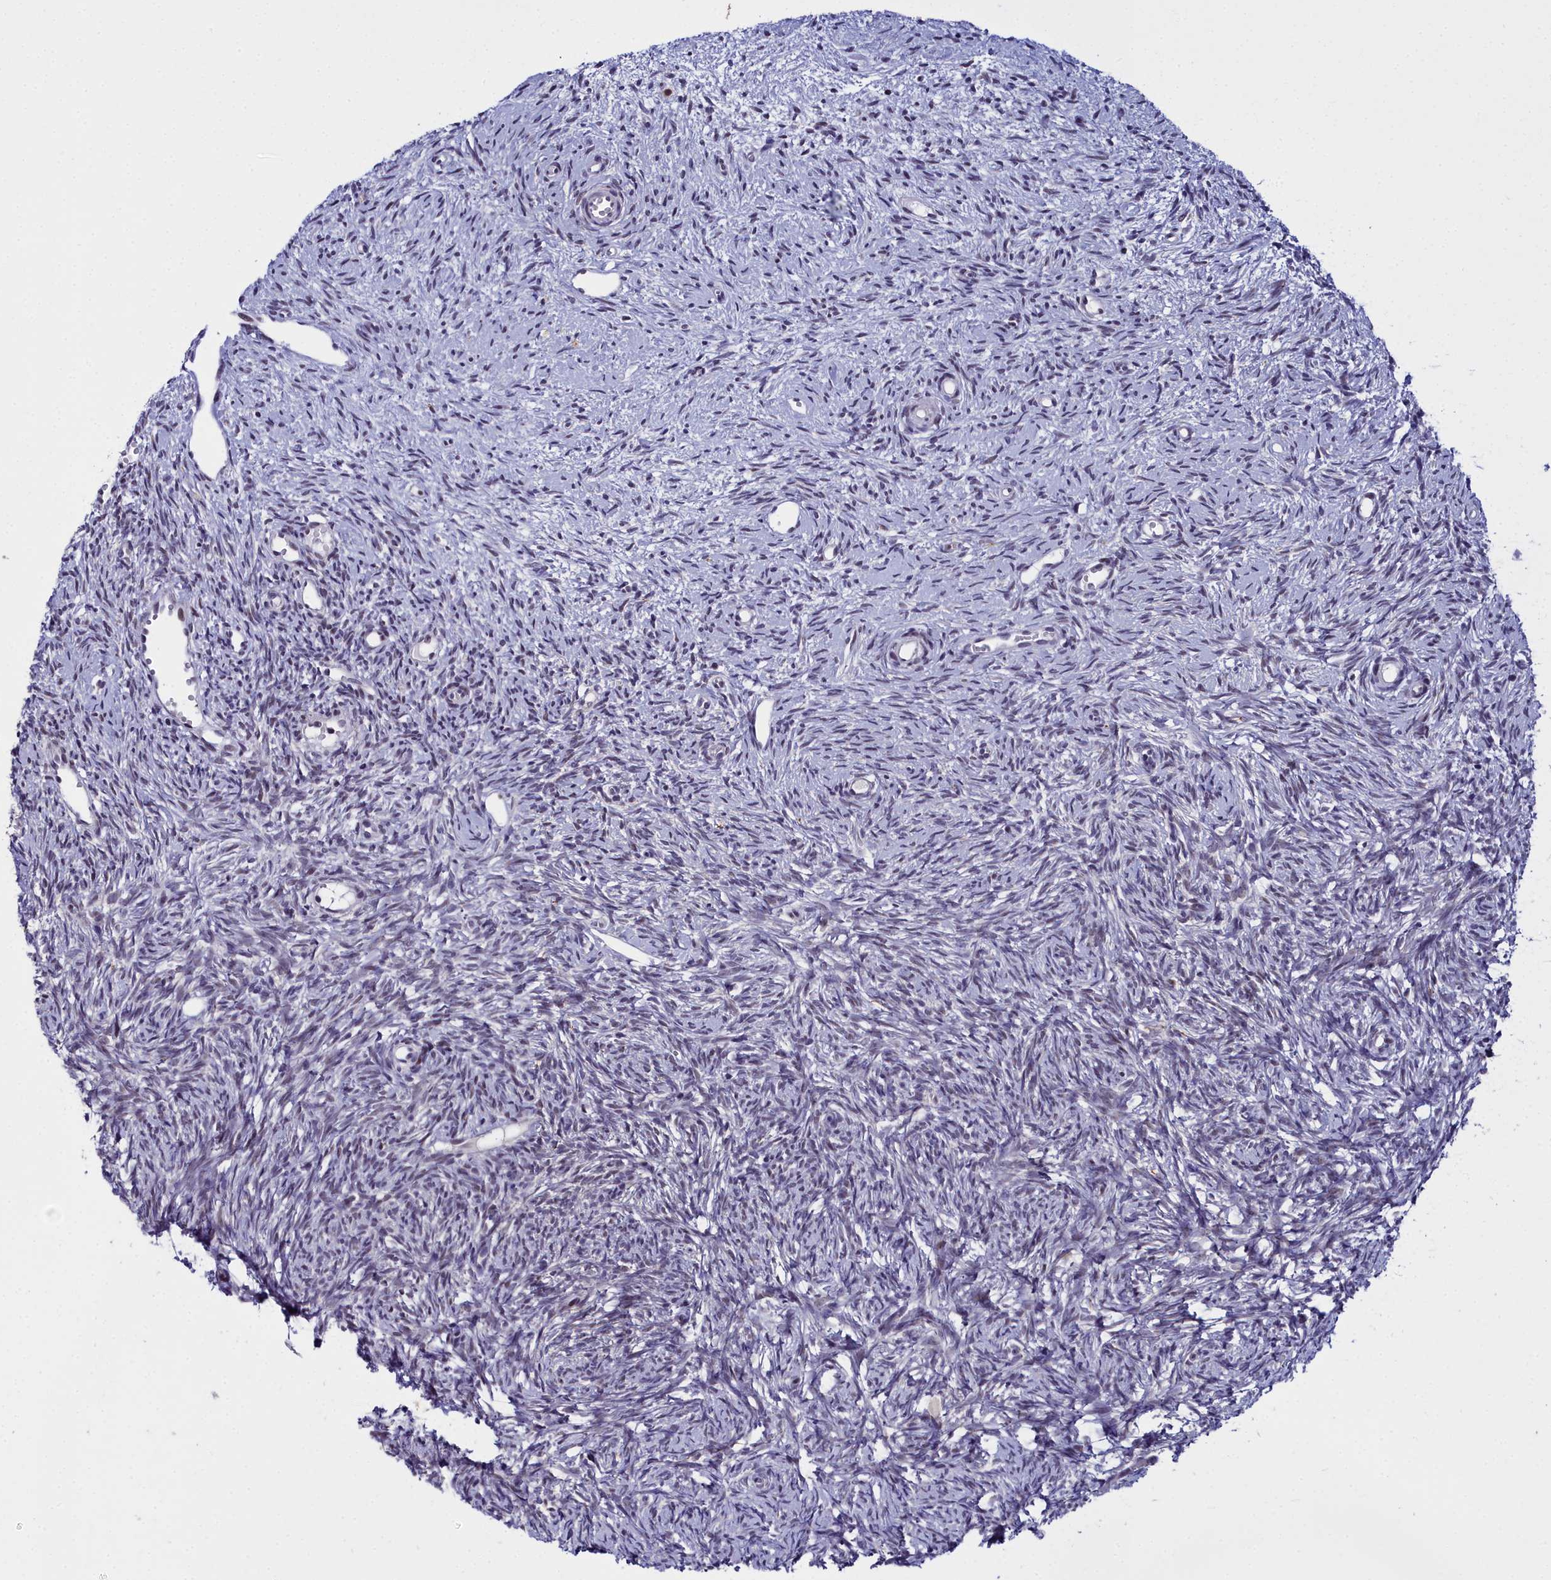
{"staining": {"intensity": "moderate", "quantity": ">75%", "location": "cytoplasmic/membranous,nuclear"}, "tissue": "ovary", "cell_type": "Follicle cells", "image_type": "normal", "snomed": [{"axis": "morphology", "description": "Normal tissue, NOS"}, {"axis": "topography", "description": "Ovary"}], "caption": "This micrograph displays IHC staining of unremarkable human ovary, with medium moderate cytoplasmic/membranous,nuclear staining in about >75% of follicle cells.", "gene": "CCDC97", "patient": {"sex": "female", "age": 51}}